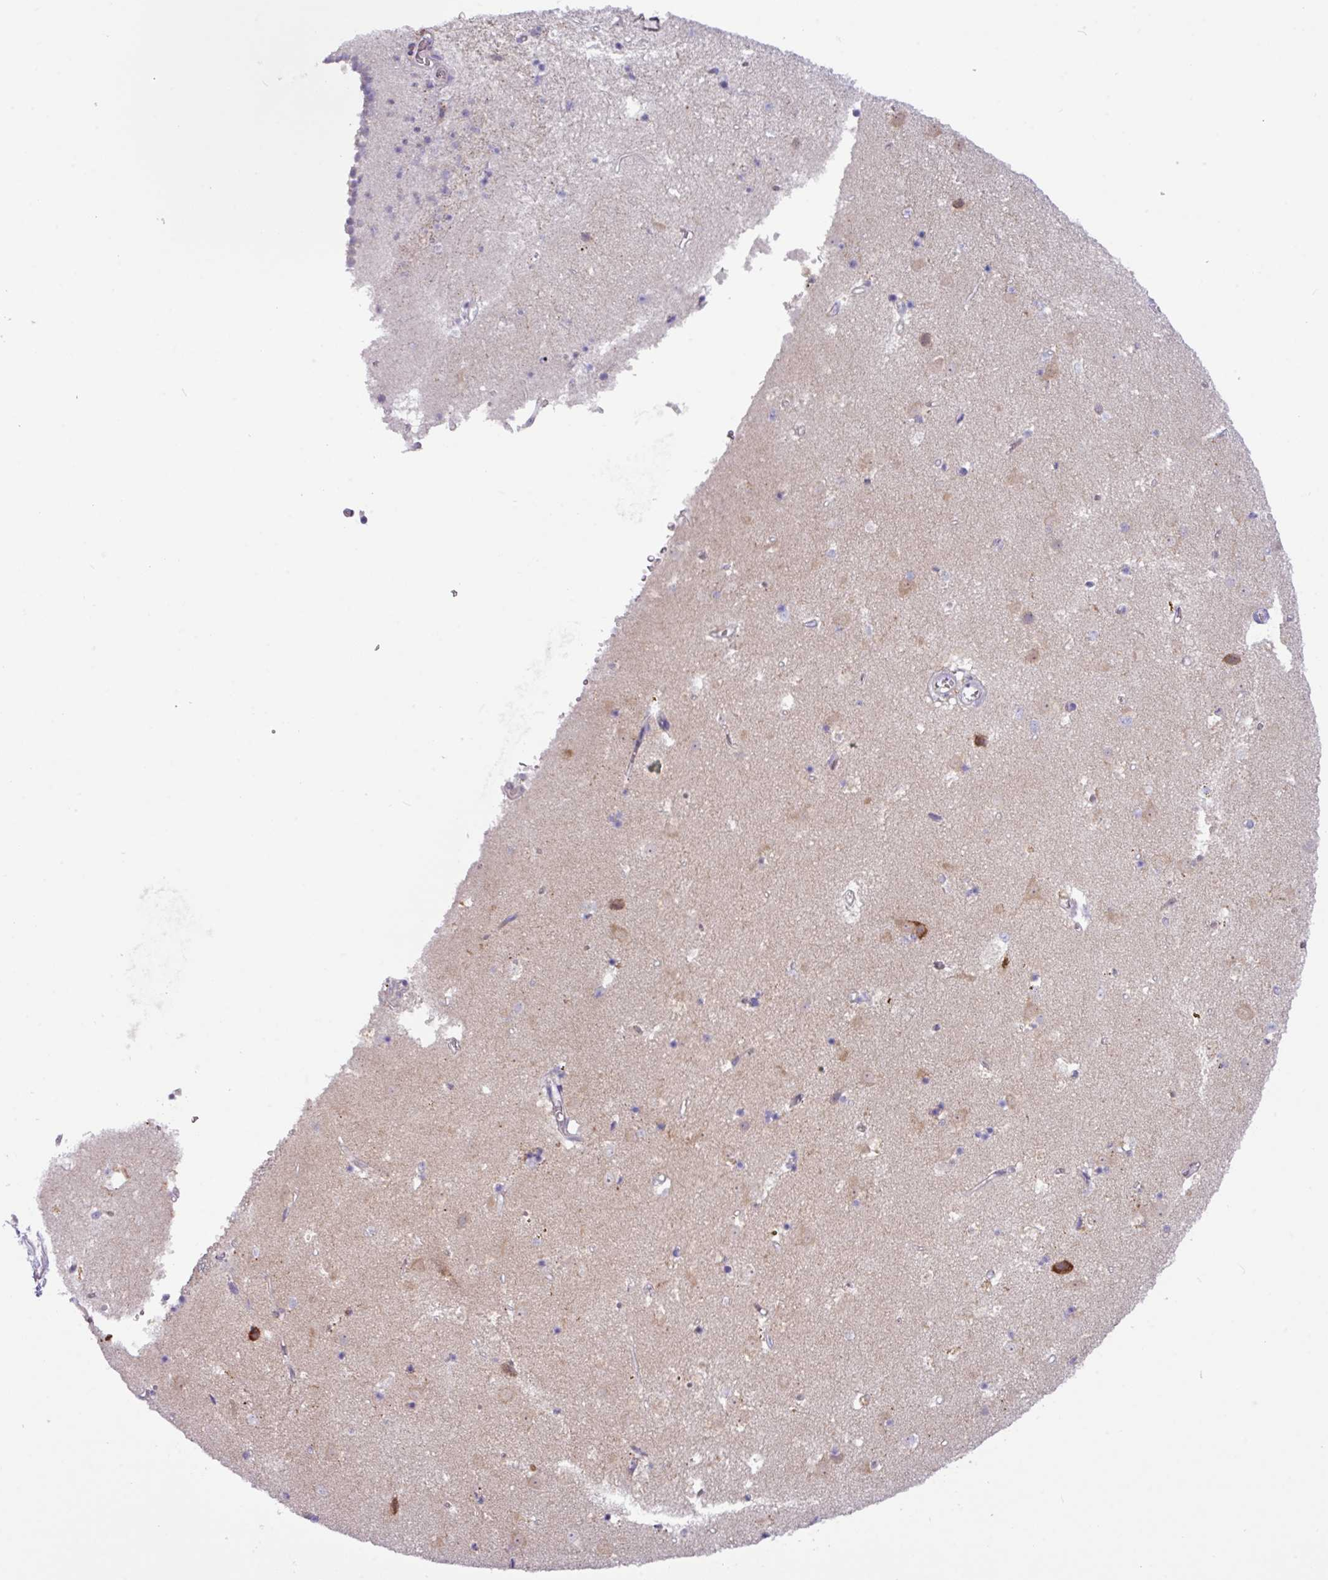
{"staining": {"intensity": "negative", "quantity": "none", "location": "none"}, "tissue": "caudate", "cell_type": "Glial cells", "image_type": "normal", "snomed": [{"axis": "morphology", "description": "Normal tissue, NOS"}, {"axis": "topography", "description": "Lateral ventricle wall"}], "caption": "This is an immunohistochemistry image of benign human caudate. There is no staining in glial cells.", "gene": "ZNF524", "patient": {"sex": "male", "age": 58}}